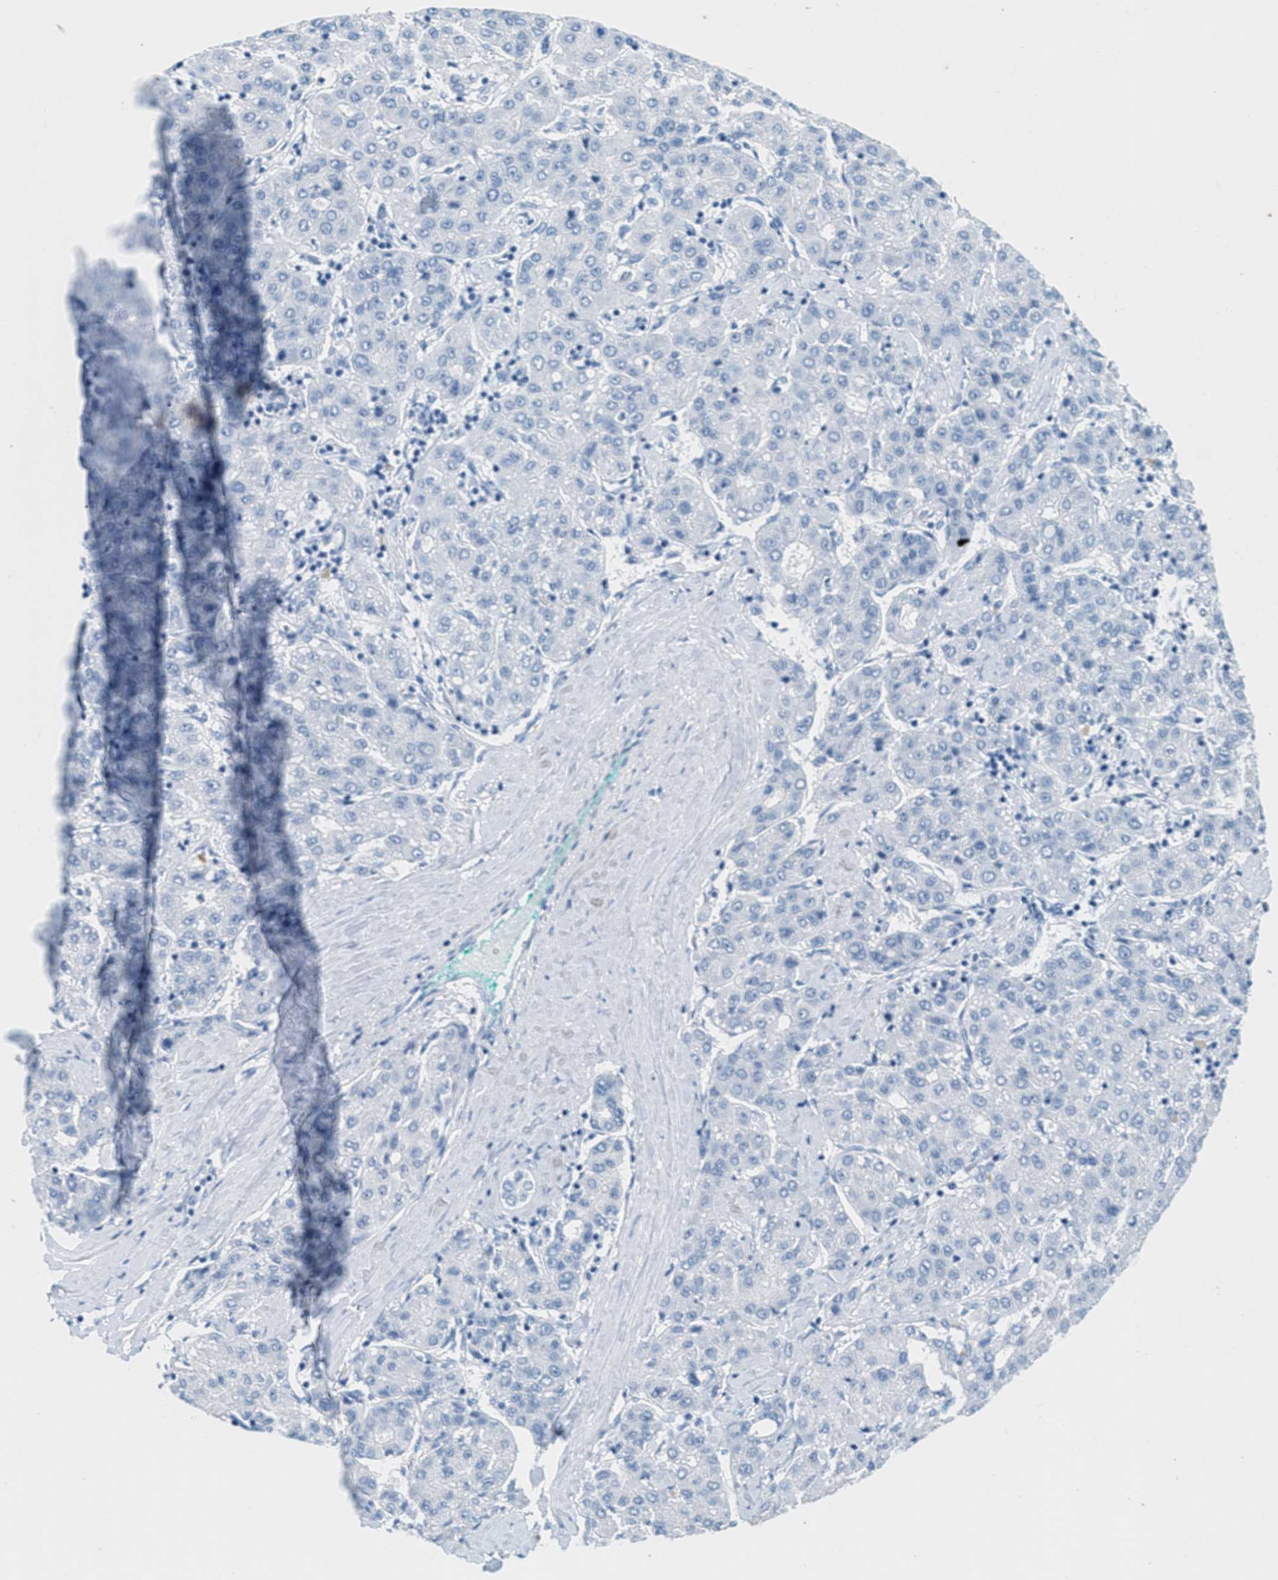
{"staining": {"intensity": "negative", "quantity": "none", "location": "none"}, "tissue": "liver cancer", "cell_type": "Tumor cells", "image_type": "cancer", "snomed": [{"axis": "morphology", "description": "Carcinoma, Hepatocellular, NOS"}, {"axis": "topography", "description": "Liver"}], "caption": "This is a micrograph of immunohistochemistry (IHC) staining of liver hepatocellular carcinoma, which shows no staining in tumor cells.", "gene": "GPM6A", "patient": {"sex": "male", "age": 65}}